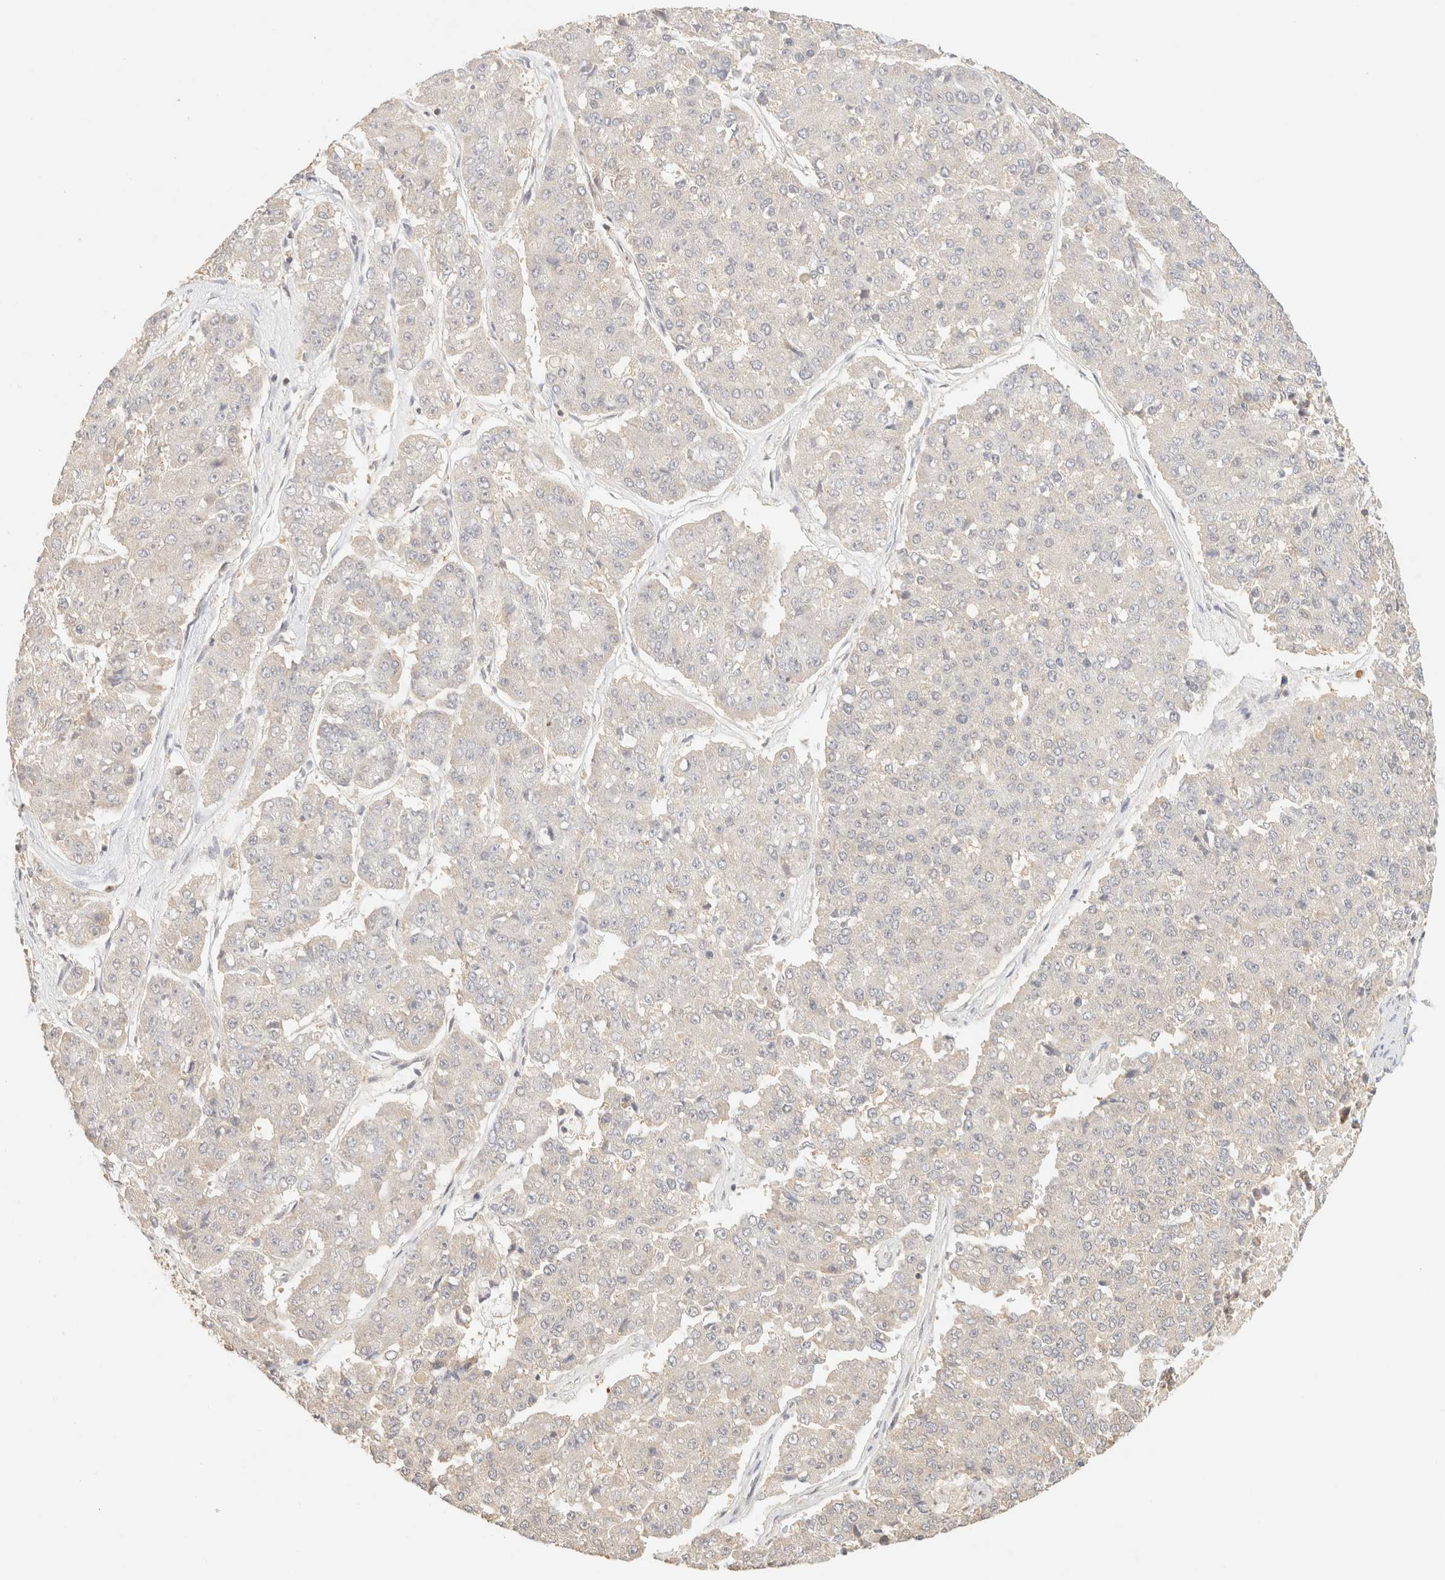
{"staining": {"intensity": "negative", "quantity": "none", "location": "none"}, "tissue": "pancreatic cancer", "cell_type": "Tumor cells", "image_type": "cancer", "snomed": [{"axis": "morphology", "description": "Adenocarcinoma, NOS"}, {"axis": "topography", "description": "Pancreas"}], "caption": "A micrograph of pancreatic cancer stained for a protein demonstrates no brown staining in tumor cells.", "gene": "TIMD4", "patient": {"sex": "male", "age": 50}}